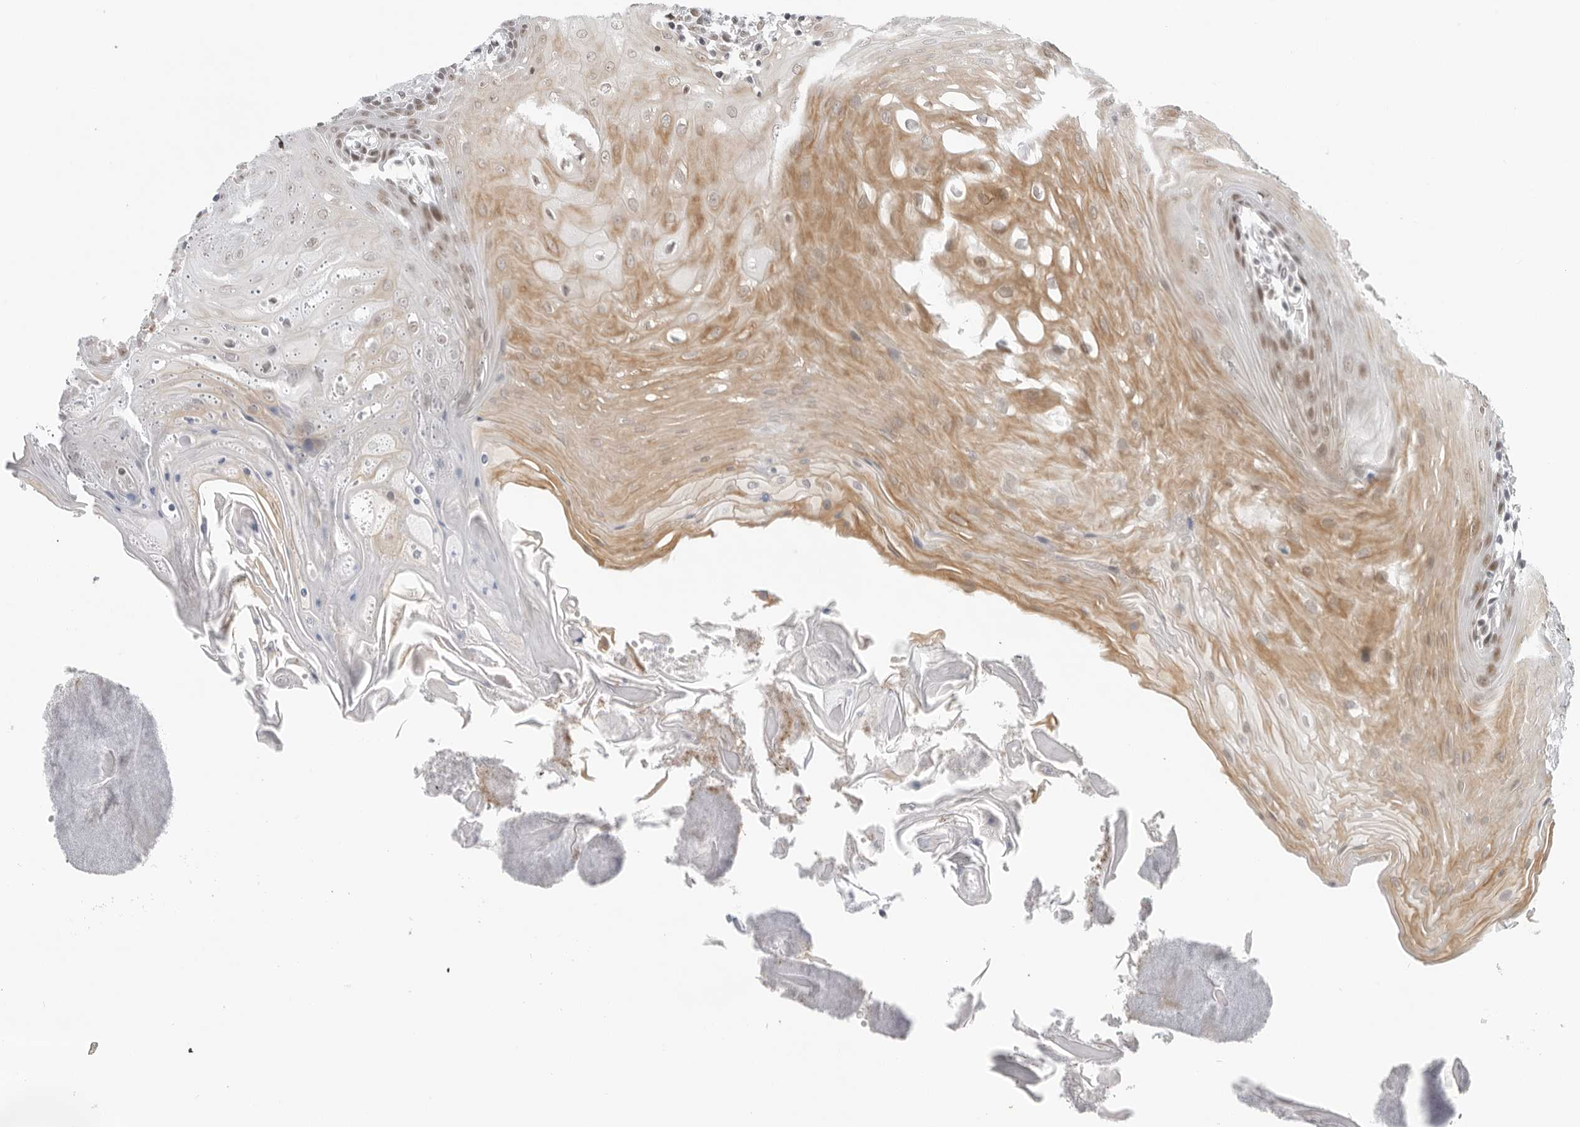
{"staining": {"intensity": "moderate", "quantity": ">75%", "location": "cytoplasmic/membranous,nuclear"}, "tissue": "oral mucosa", "cell_type": "Squamous epithelial cells", "image_type": "normal", "snomed": [{"axis": "morphology", "description": "Normal tissue, NOS"}, {"axis": "morphology", "description": "Squamous cell carcinoma, NOS"}, {"axis": "topography", "description": "Skeletal muscle"}, {"axis": "topography", "description": "Oral tissue"}, {"axis": "topography", "description": "Salivary gland"}, {"axis": "topography", "description": "Head-Neck"}], "caption": "The image displays a brown stain indicating the presence of a protein in the cytoplasmic/membranous,nuclear of squamous epithelial cells in oral mucosa. (brown staining indicates protein expression, while blue staining denotes nuclei).", "gene": "FOXK2", "patient": {"sex": "male", "age": 54}}